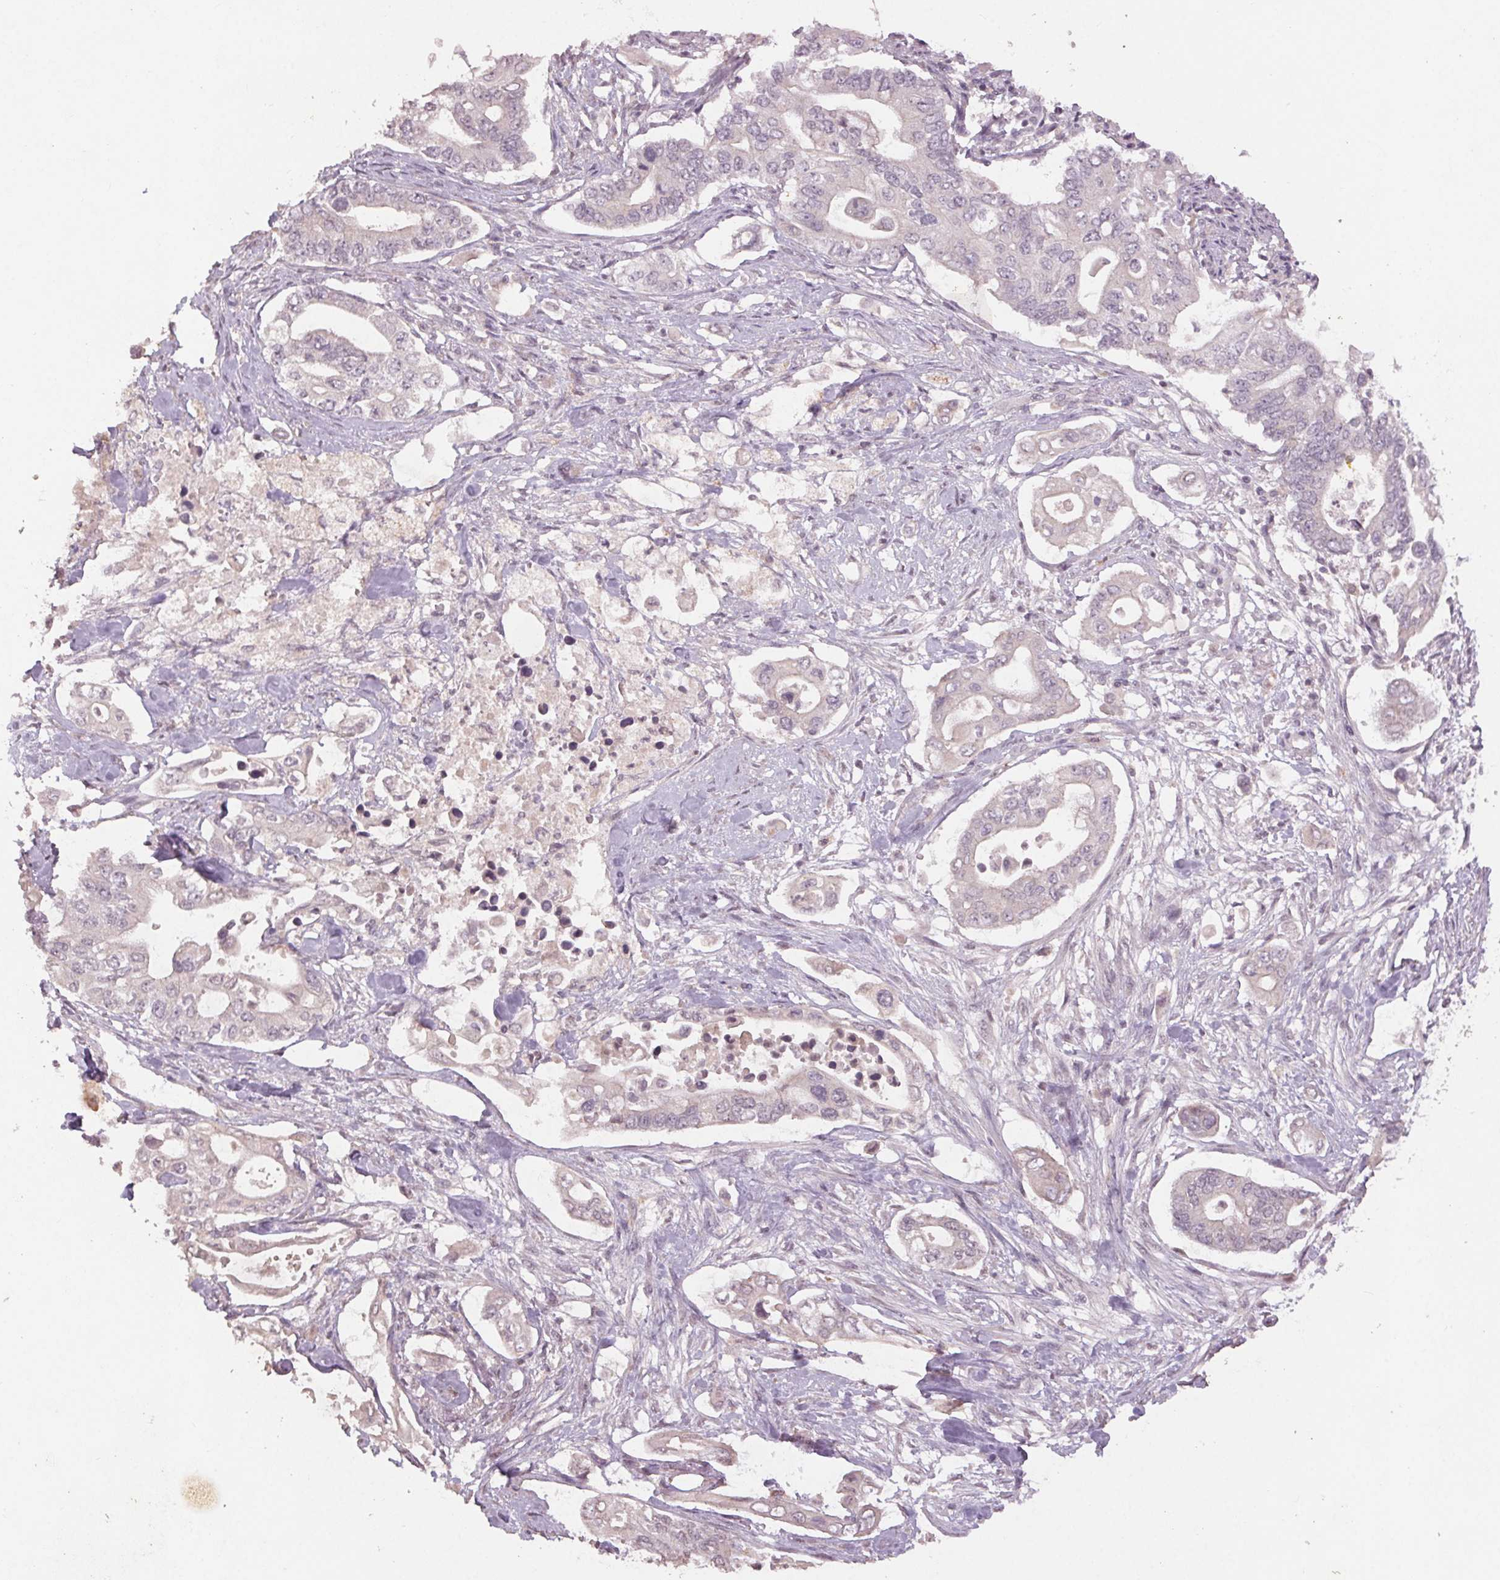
{"staining": {"intensity": "negative", "quantity": "none", "location": "none"}, "tissue": "pancreatic cancer", "cell_type": "Tumor cells", "image_type": "cancer", "snomed": [{"axis": "morphology", "description": "Adenocarcinoma, NOS"}, {"axis": "topography", "description": "Pancreas"}], "caption": "A histopathology image of human adenocarcinoma (pancreatic) is negative for staining in tumor cells.", "gene": "KLRC3", "patient": {"sex": "female", "age": 63}}